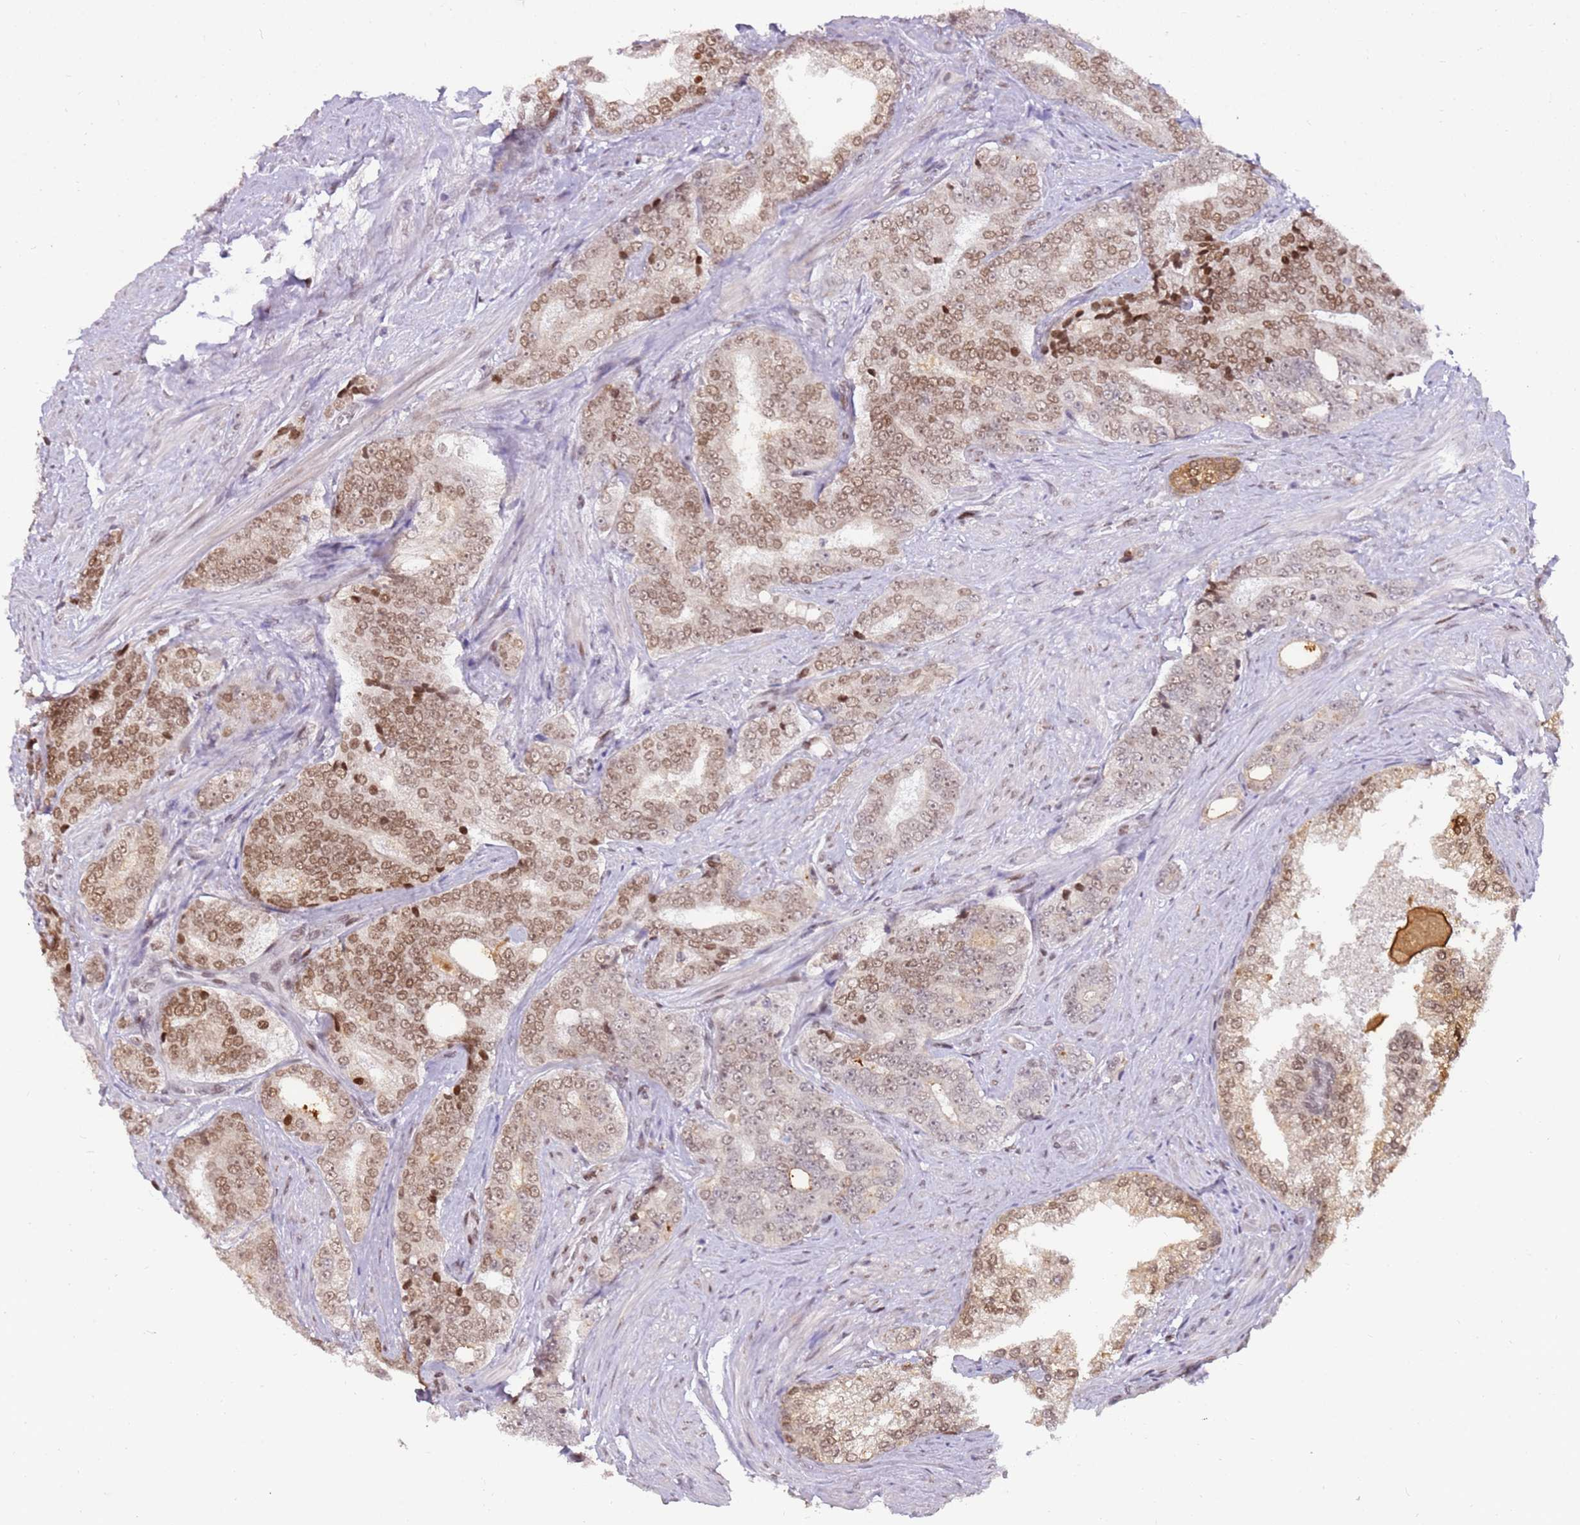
{"staining": {"intensity": "moderate", "quantity": ">75%", "location": "nuclear"}, "tissue": "prostate cancer", "cell_type": "Tumor cells", "image_type": "cancer", "snomed": [{"axis": "morphology", "description": "Adenocarcinoma, High grade"}, {"axis": "topography", "description": "Prostate"}], "caption": "This histopathology image shows immunohistochemistry staining of human adenocarcinoma (high-grade) (prostate), with medium moderate nuclear positivity in about >75% of tumor cells.", "gene": "PHC2", "patient": {"sex": "male", "age": 67}}